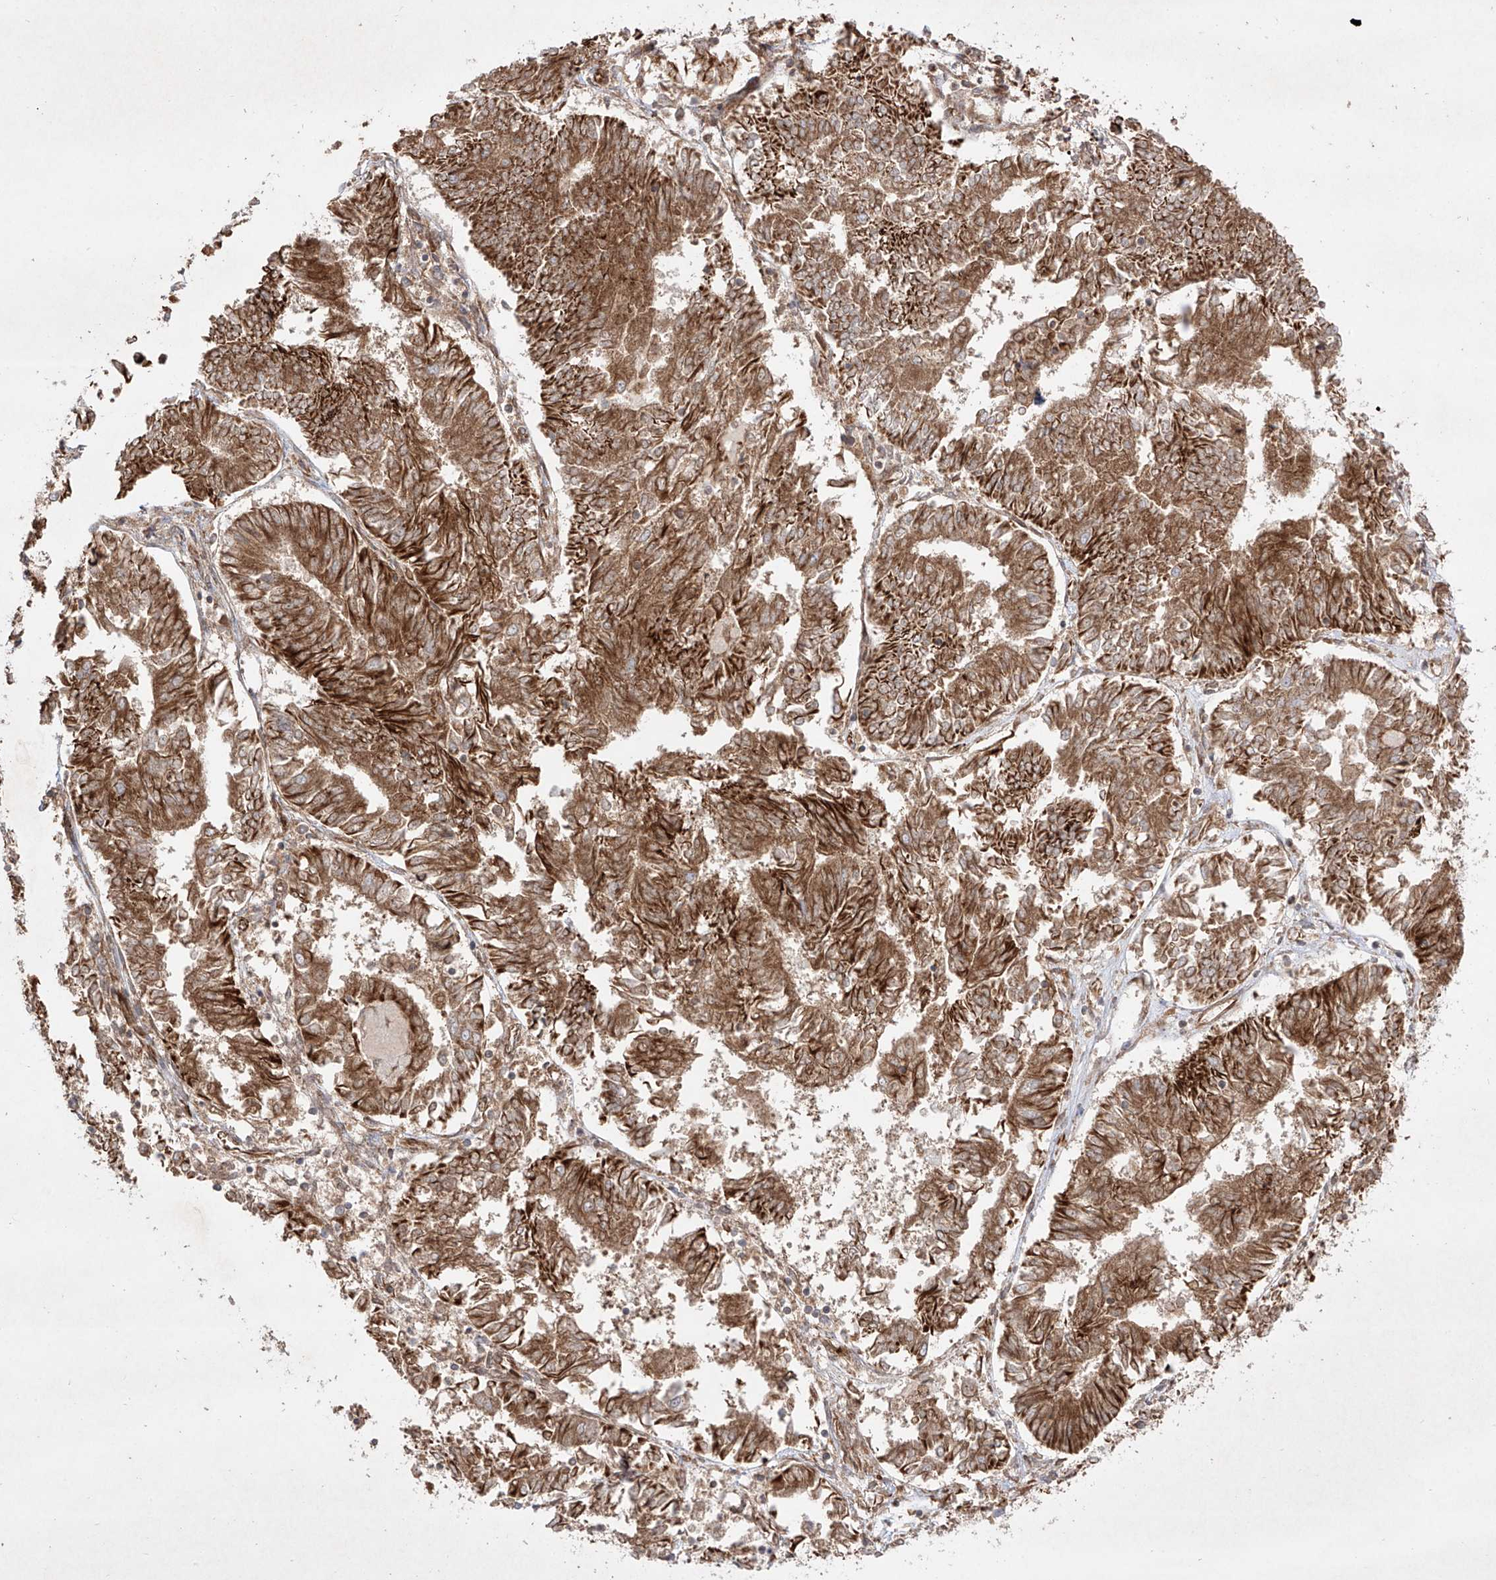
{"staining": {"intensity": "strong", "quantity": ">75%", "location": "cytoplasmic/membranous"}, "tissue": "endometrial cancer", "cell_type": "Tumor cells", "image_type": "cancer", "snomed": [{"axis": "morphology", "description": "Adenocarcinoma, NOS"}, {"axis": "topography", "description": "Endometrium"}], "caption": "Endometrial cancer was stained to show a protein in brown. There is high levels of strong cytoplasmic/membranous positivity in about >75% of tumor cells. The staining was performed using DAB (3,3'-diaminobenzidine) to visualize the protein expression in brown, while the nuclei were stained in blue with hematoxylin (Magnification: 20x).", "gene": "YKT6", "patient": {"sex": "female", "age": 58}}